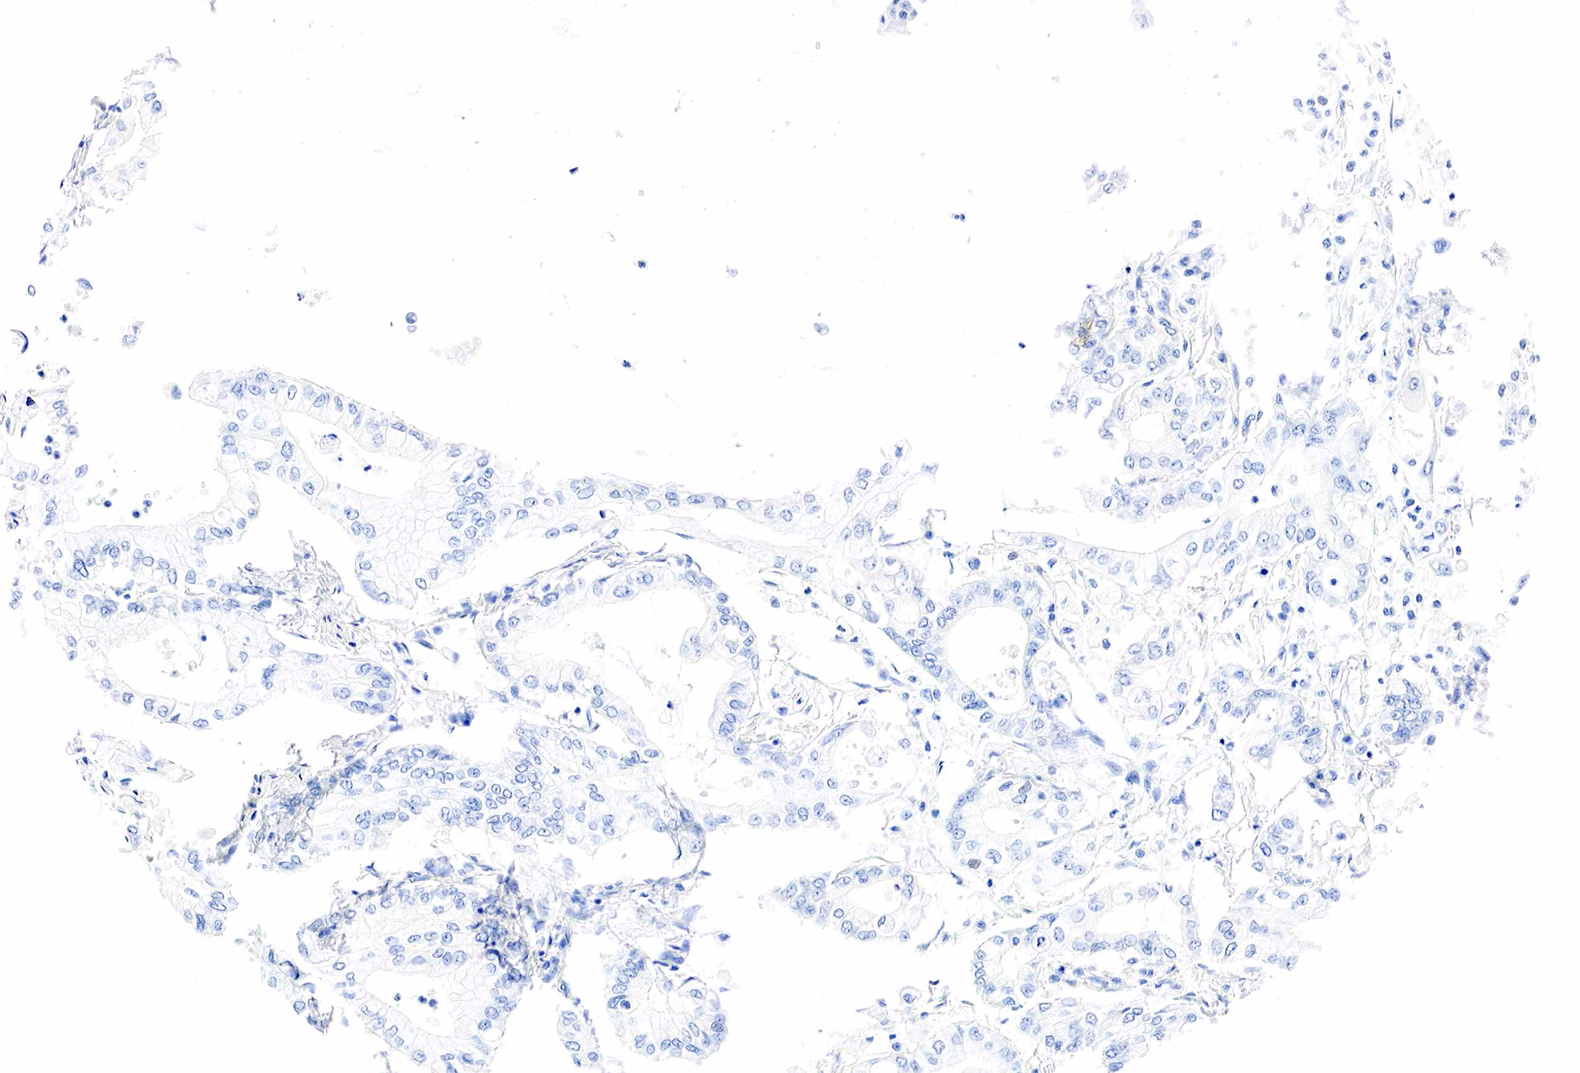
{"staining": {"intensity": "negative", "quantity": "none", "location": "none"}, "tissue": "pancreatic cancer", "cell_type": "Tumor cells", "image_type": "cancer", "snomed": [{"axis": "morphology", "description": "Adenocarcinoma, NOS"}, {"axis": "topography", "description": "Pancreas"}], "caption": "Image shows no protein positivity in tumor cells of adenocarcinoma (pancreatic) tissue.", "gene": "PTH", "patient": {"sex": "male", "age": 79}}